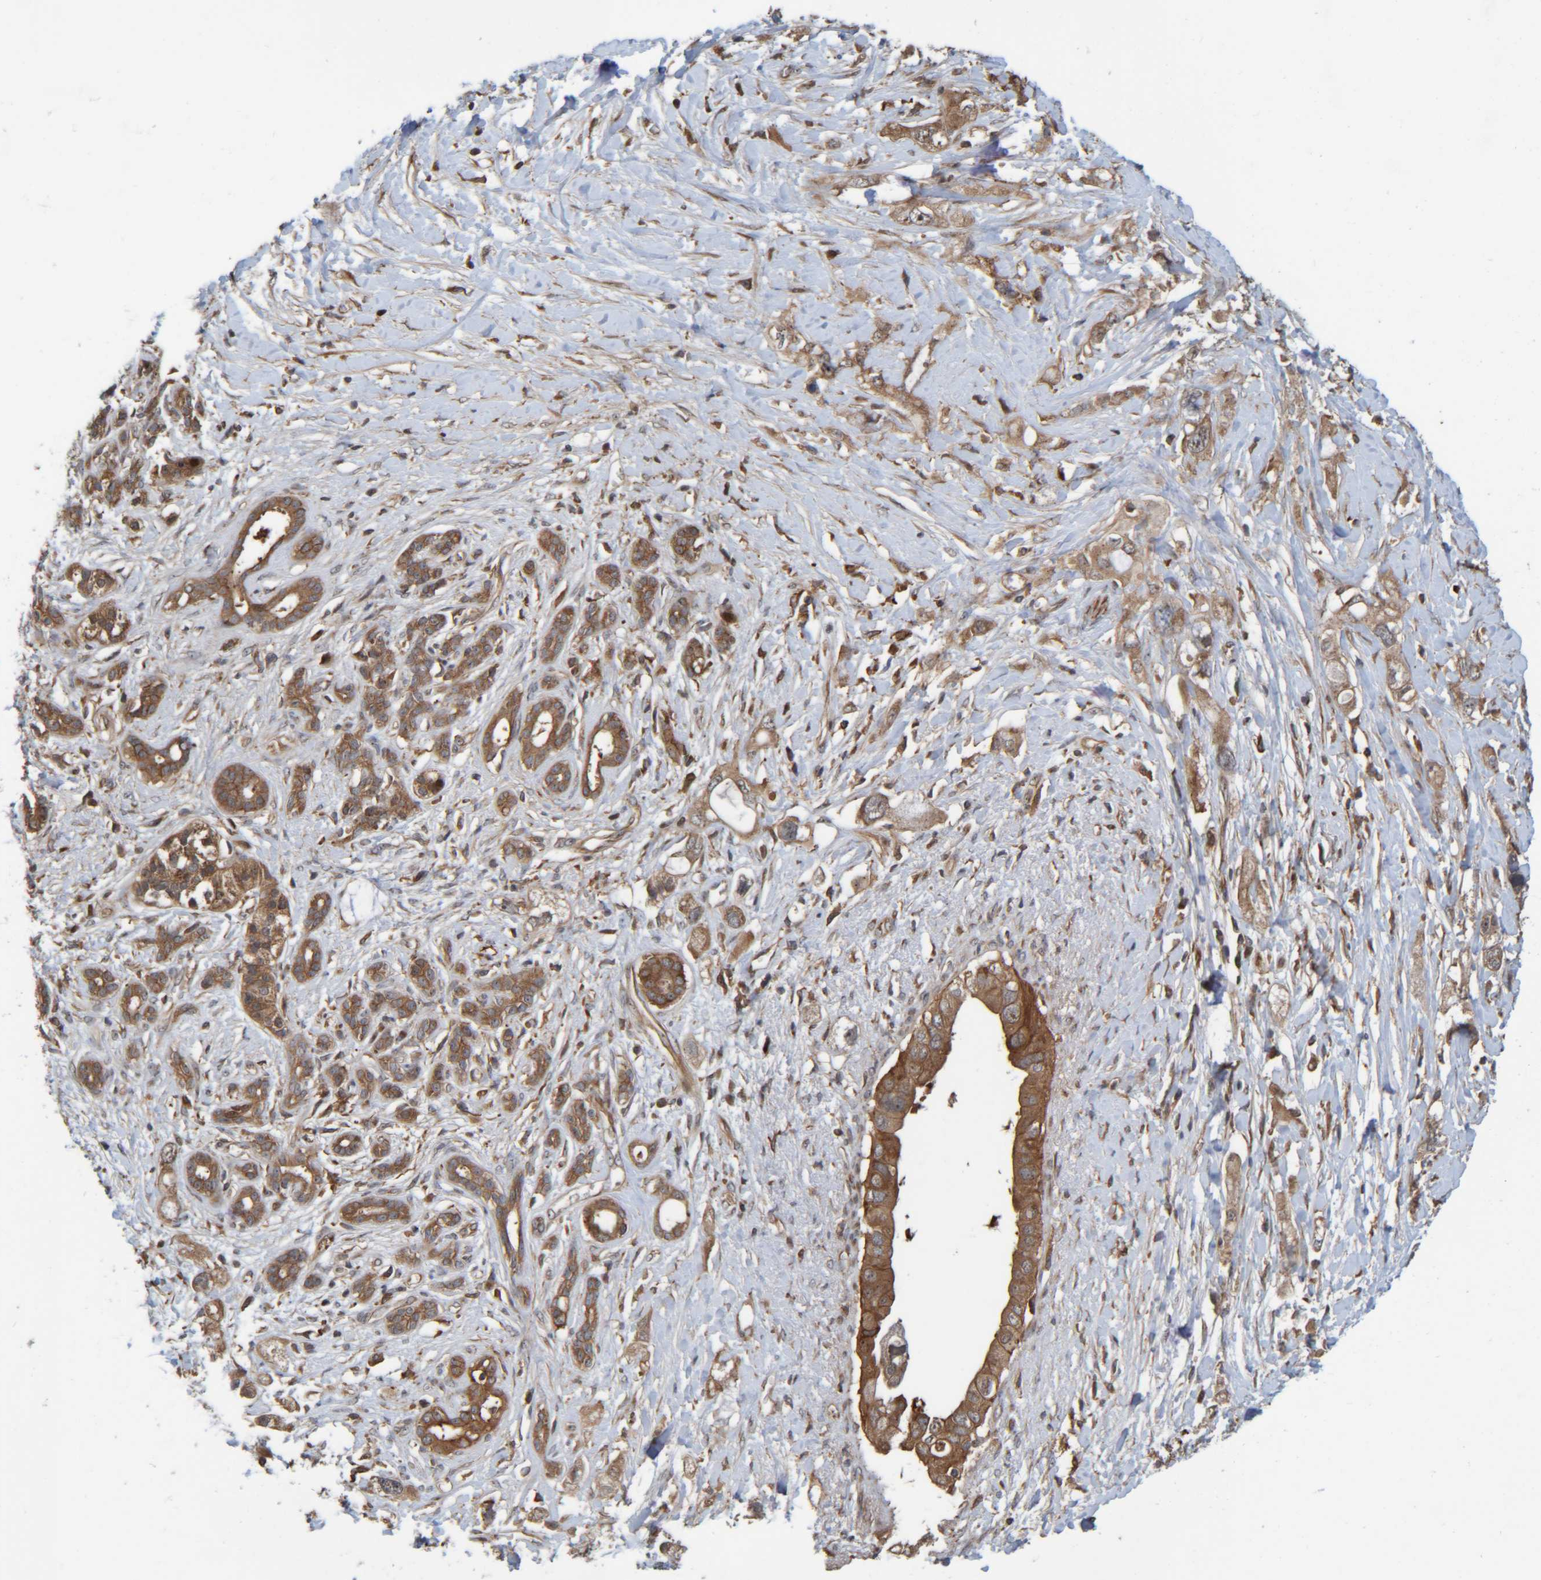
{"staining": {"intensity": "moderate", "quantity": ">75%", "location": "cytoplasmic/membranous"}, "tissue": "pancreatic cancer", "cell_type": "Tumor cells", "image_type": "cancer", "snomed": [{"axis": "morphology", "description": "Adenocarcinoma, NOS"}, {"axis": "topography", "description": "Pancreas"}], "caption": "Protein staining of adenocarcinoma (pancreatic) tissue exhibits moderate cytoplasmic/membranous positivity in about >75% of tumor cells.", "gene": "CCDC57", "patient": {"sex": "female", "age": 56}}